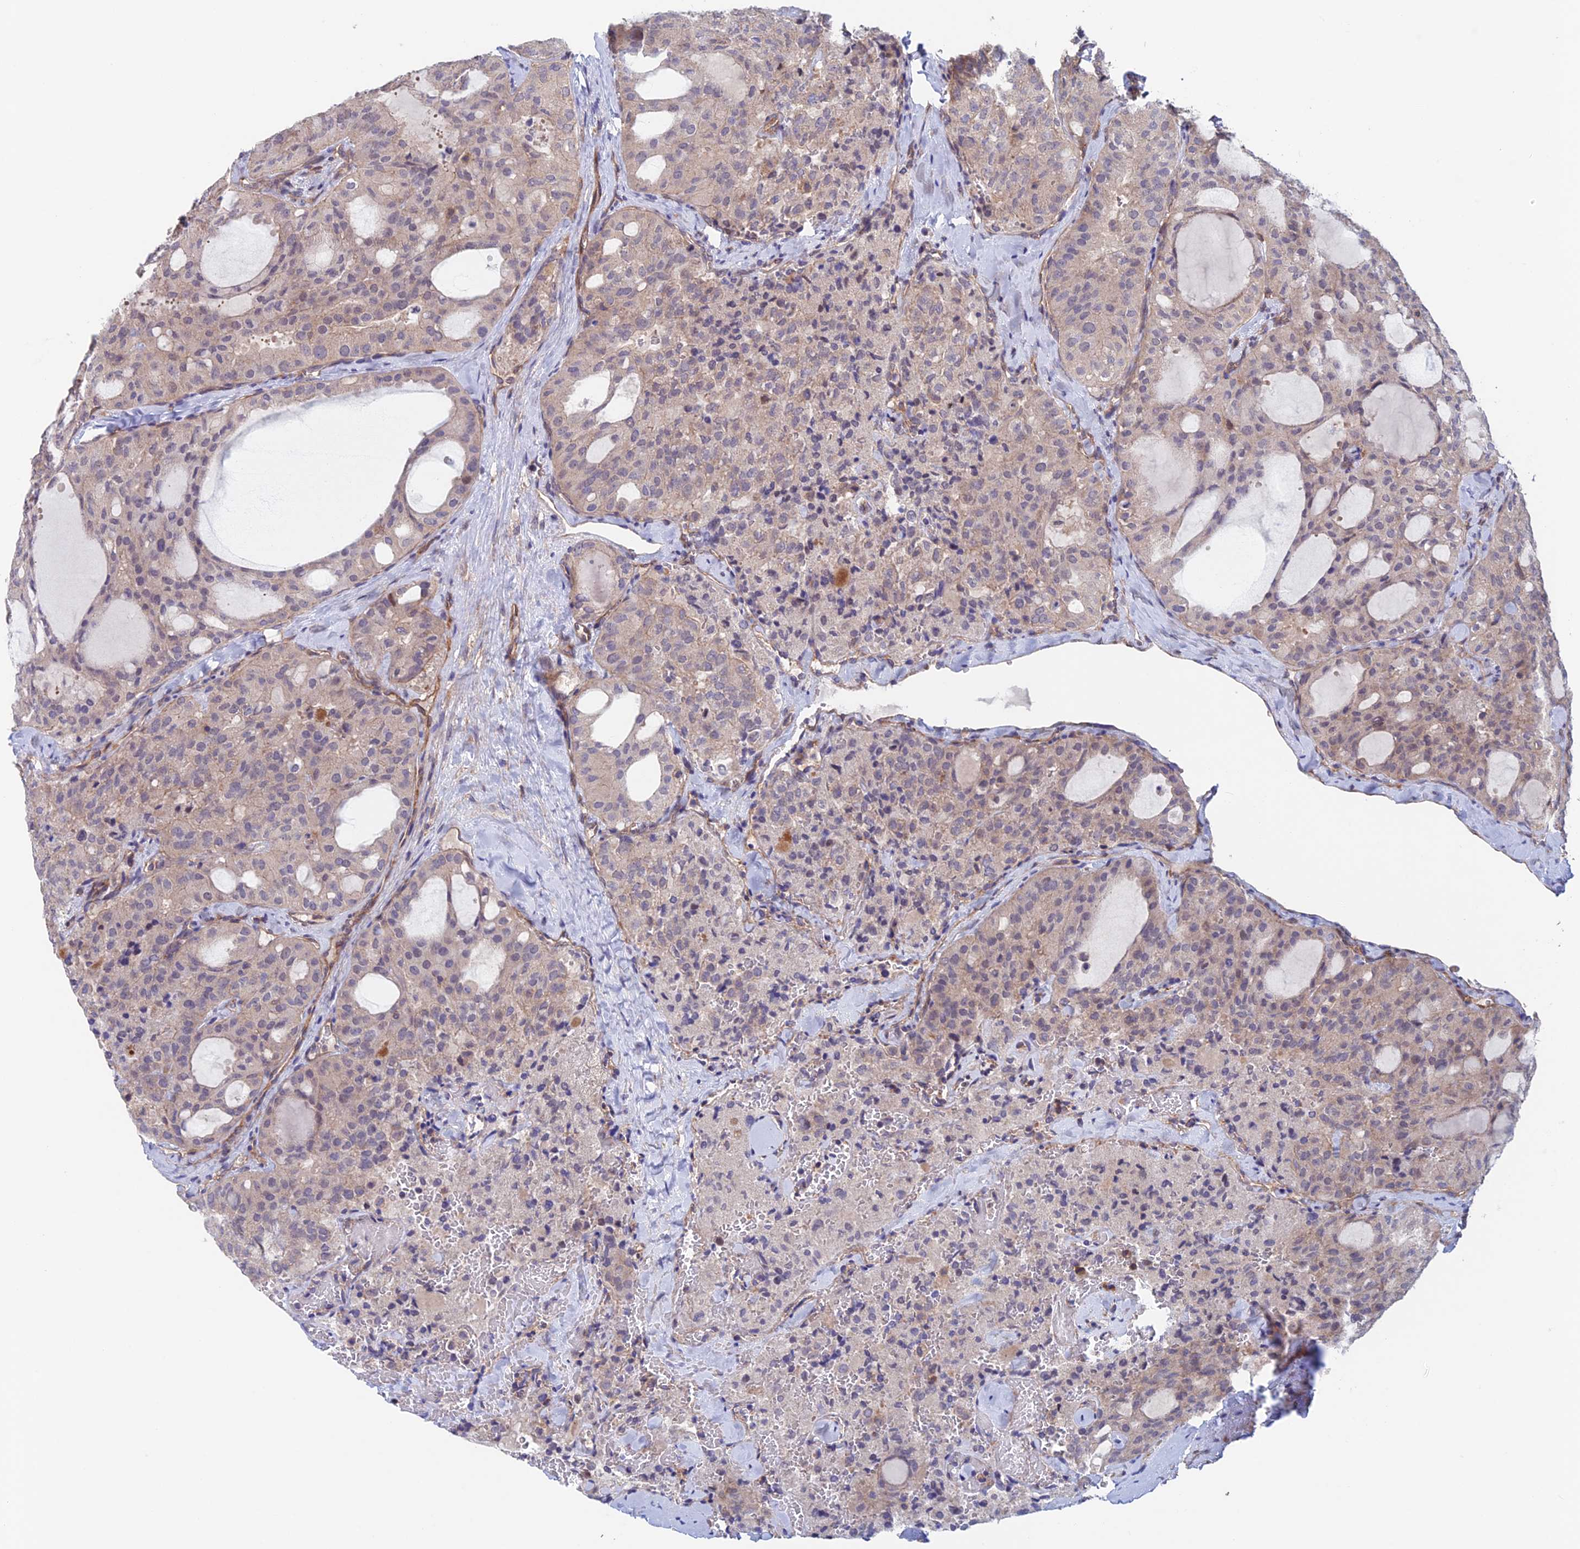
{"staining": {"intensity": "weak", "quantity": "<25%", "location": "cytoplasmic/membranous"}, "tissue": "thyroid cancer", "cell_type": "Tumor cells", "image_type": "cancer", "snomed": [{"axis": "morphology", "description": "Follicular adenoma carcinoma, NOS"}, {"axis": "topography", "description": "Thyroid gland"}], "caption": "Thyroid cancer was stained to show a protein in brown. There is no significant positivity in tumor cells.", "gene": "NUDT16L1", "patient": {"sex": "male", "age": 75}}